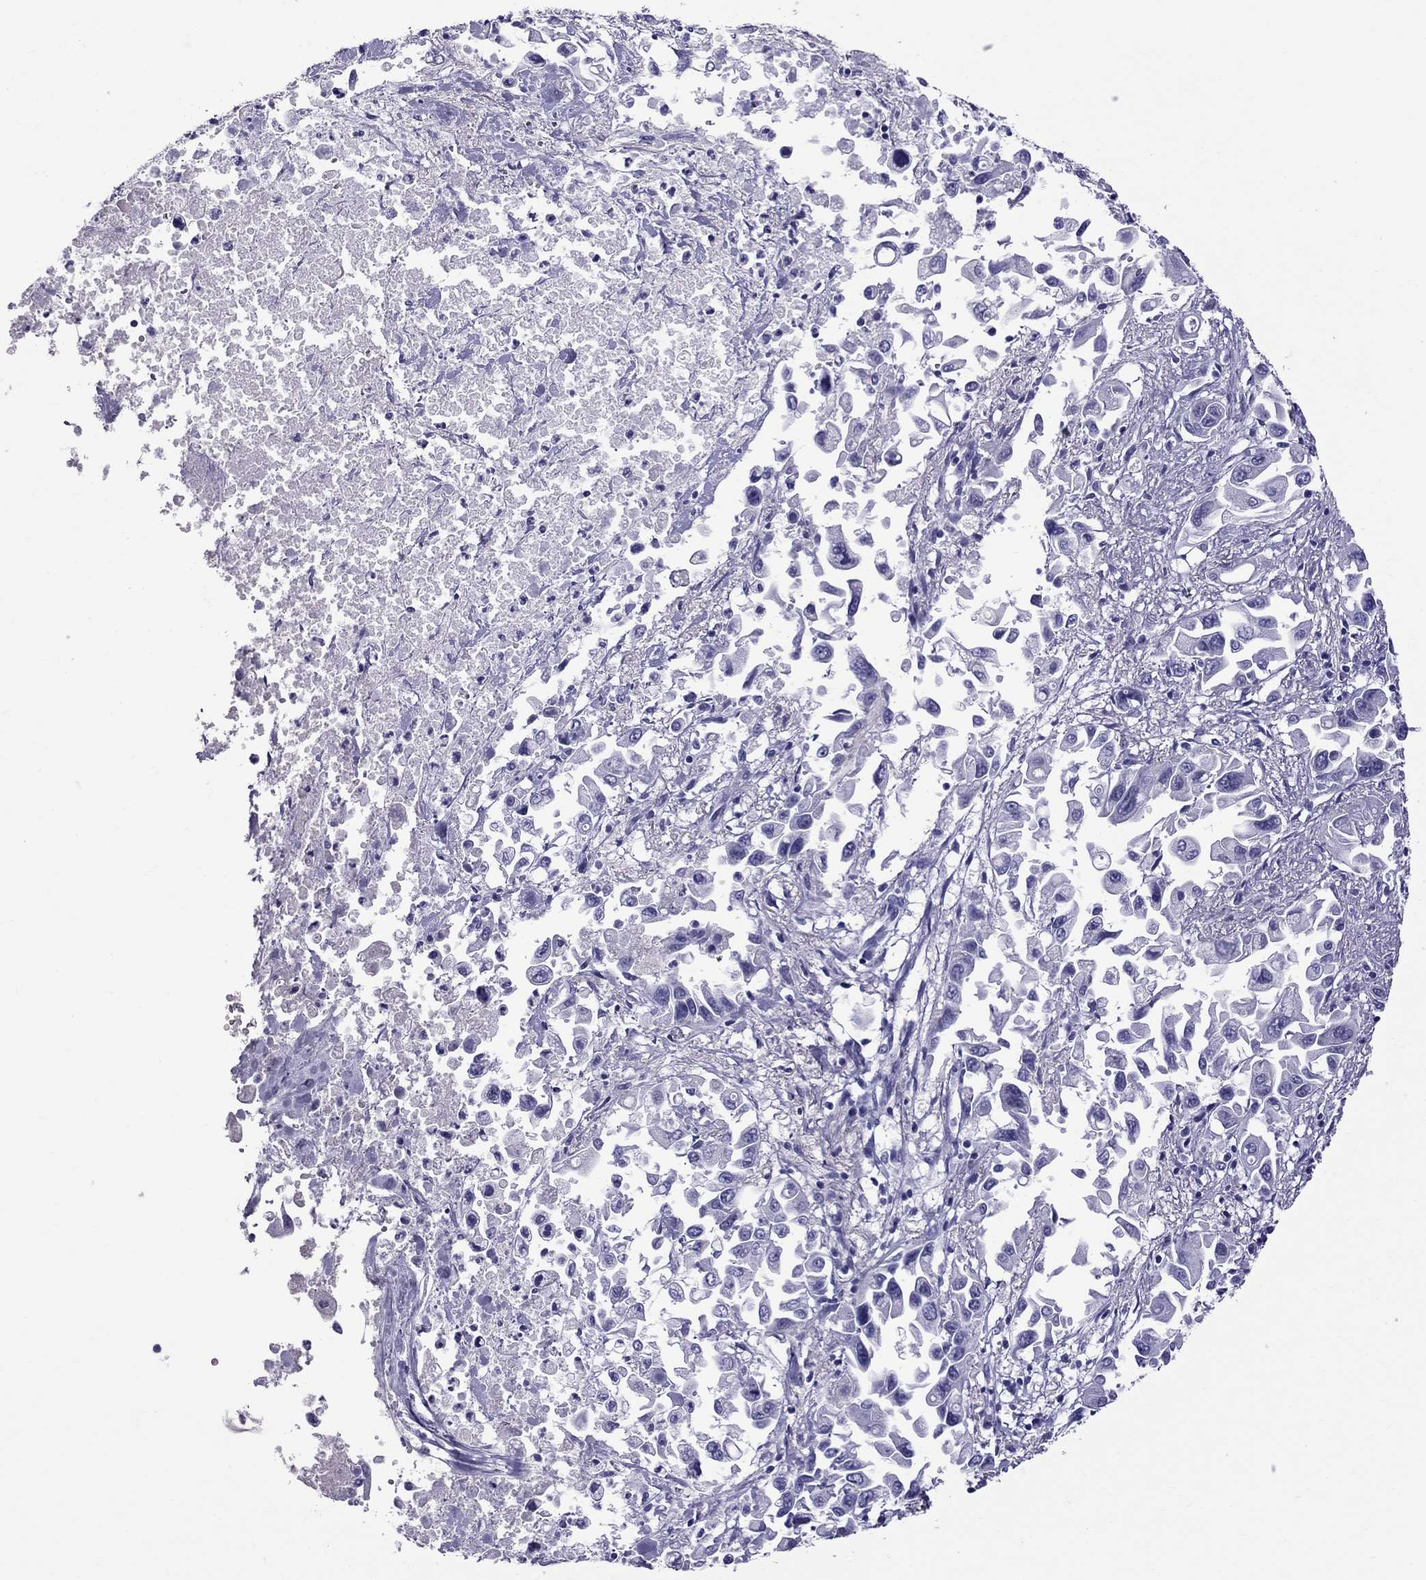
{"staining": {"intensity": "negative", "quantity": "none", "location": "none"}, "tissue": "pancreatic cancer", "cell_type": "Tumor cells", "image_type": "cancer", "snomed": [{"axis": "morphology", "description": "Adenocarcinoma, NOS"}, {"axis": "topography", "description": "Pancreas"}], "caption": "This histopathology image is of adenocarcinoma (pancreatic) stained with IHC to label a protein in brown with the nuclei are counter-stained blue. There is no staining in tumor cells.", "gene": "SCART1", "patient": {"sex": "female", "age": 83}}